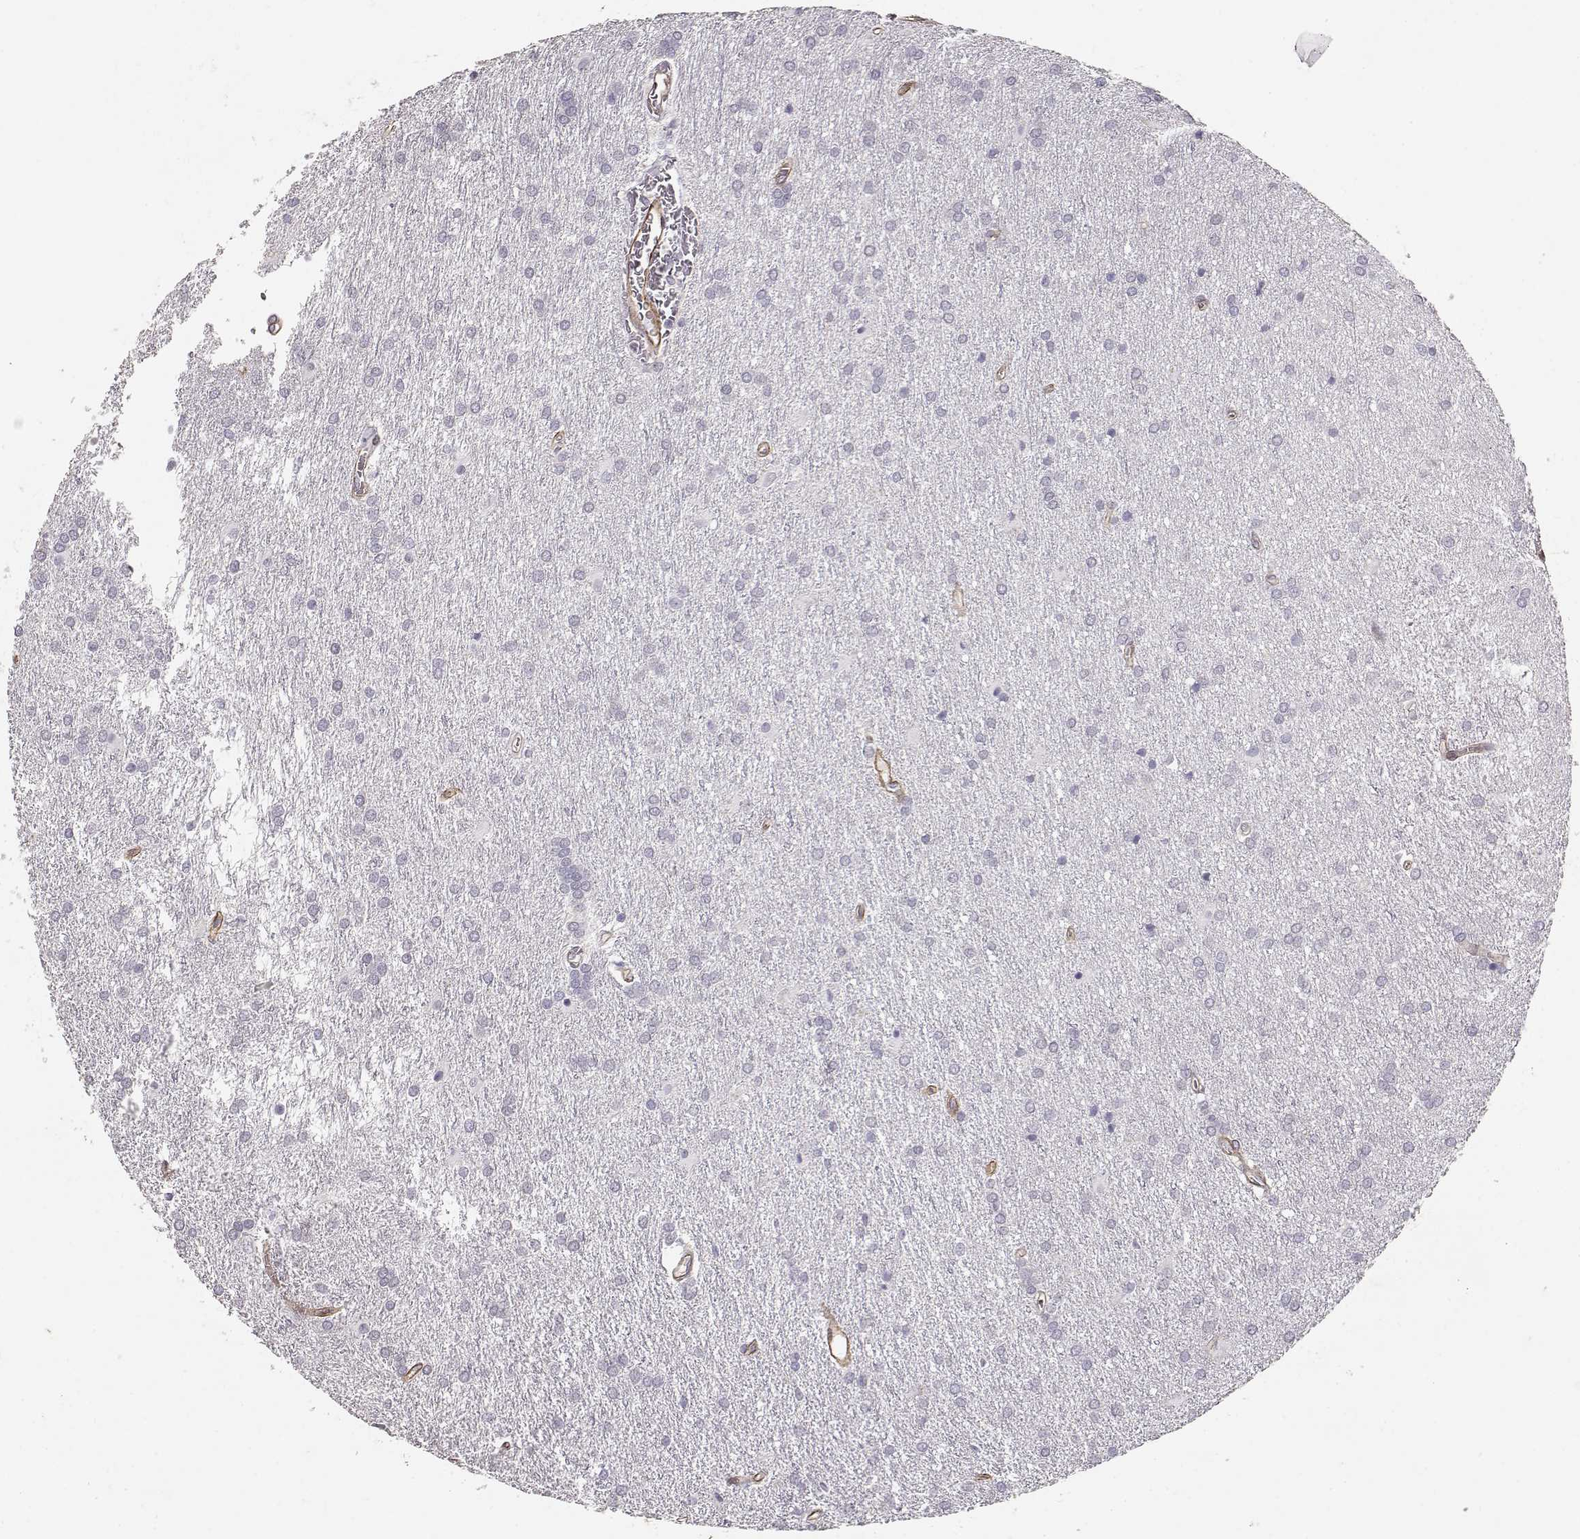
{"staining": {"intensity": "negative", "quantity": "none", "location": "none"}, "tissue": "glioma", "cell_type": "Tumor cells", "image_type": "cancer", "snomed": [{"axis": "morphology", "description": "Glioma, malignant, Low grade"}, {"axis": "topography", "description": "Brain"}], "caption": "Glioma was stained to show a protein in brown. There is no significant staining in tumor cells.", "gene": "LAMA5", "patient": {"sex": "female", "age": 32}}